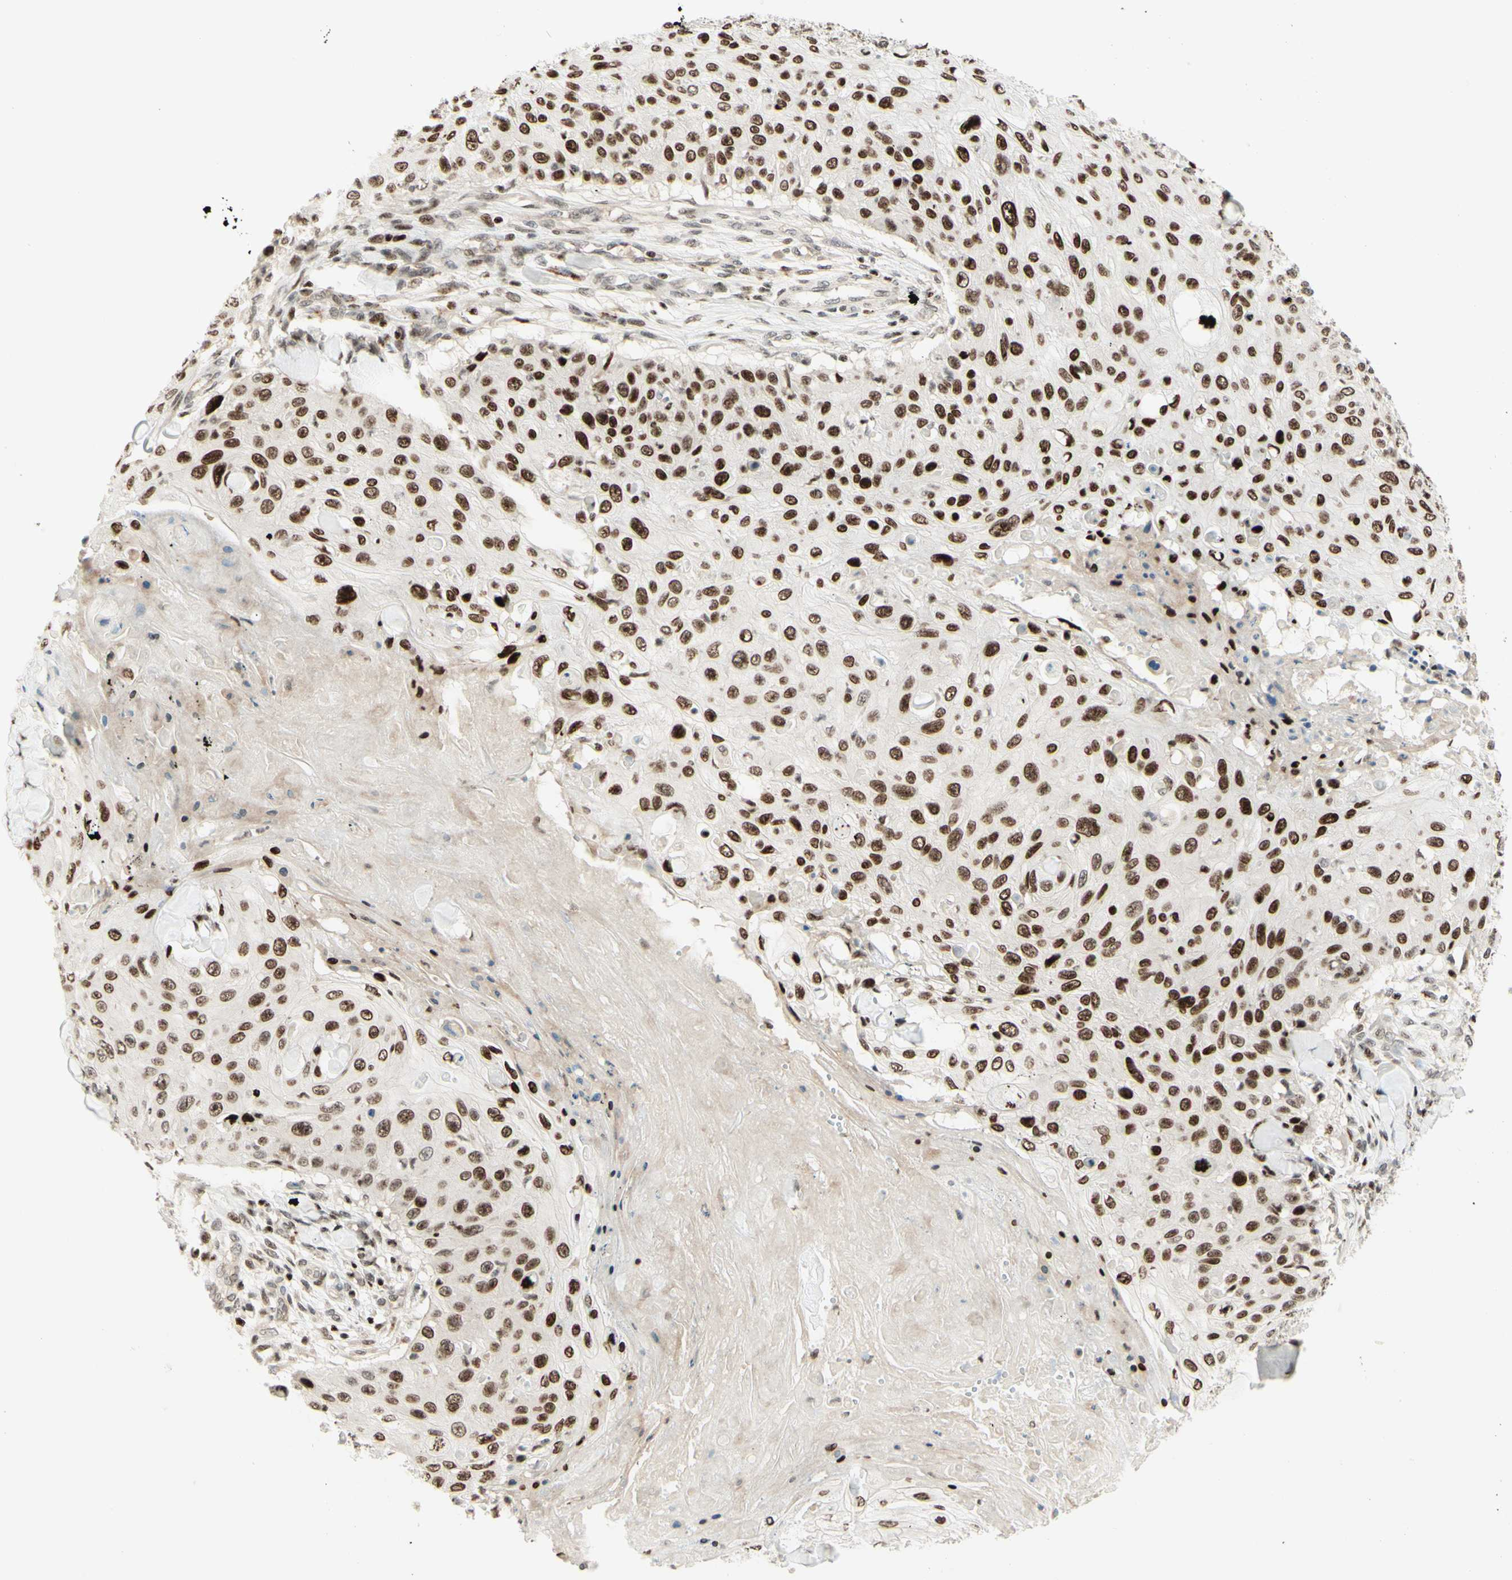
{"staining": {"intensity": "moderate", "quantity": ">75%", "location": "cytoplasmic/membranous,nuclear"}, "tissue": "skin cancer", "cell_type": "Tumor cells", "image_type": "cancer", "snomed": [{"axis": "morphology", "description": "Squamous cell carcinoma, NOS"}, {"axis": "topography", "description": "Skin"}], "caption": "Immunohistochemistry (IHC) photomicrograph of human skin squamous cell carcinoma stained for a protein (brown), which shows medium levels of moderate cytoplasmic/membranous and nuclear positivity in approximately >75% of tumor cells.", "gene": "CDKL5", "patient": {"sex": "male", "age": 86}}